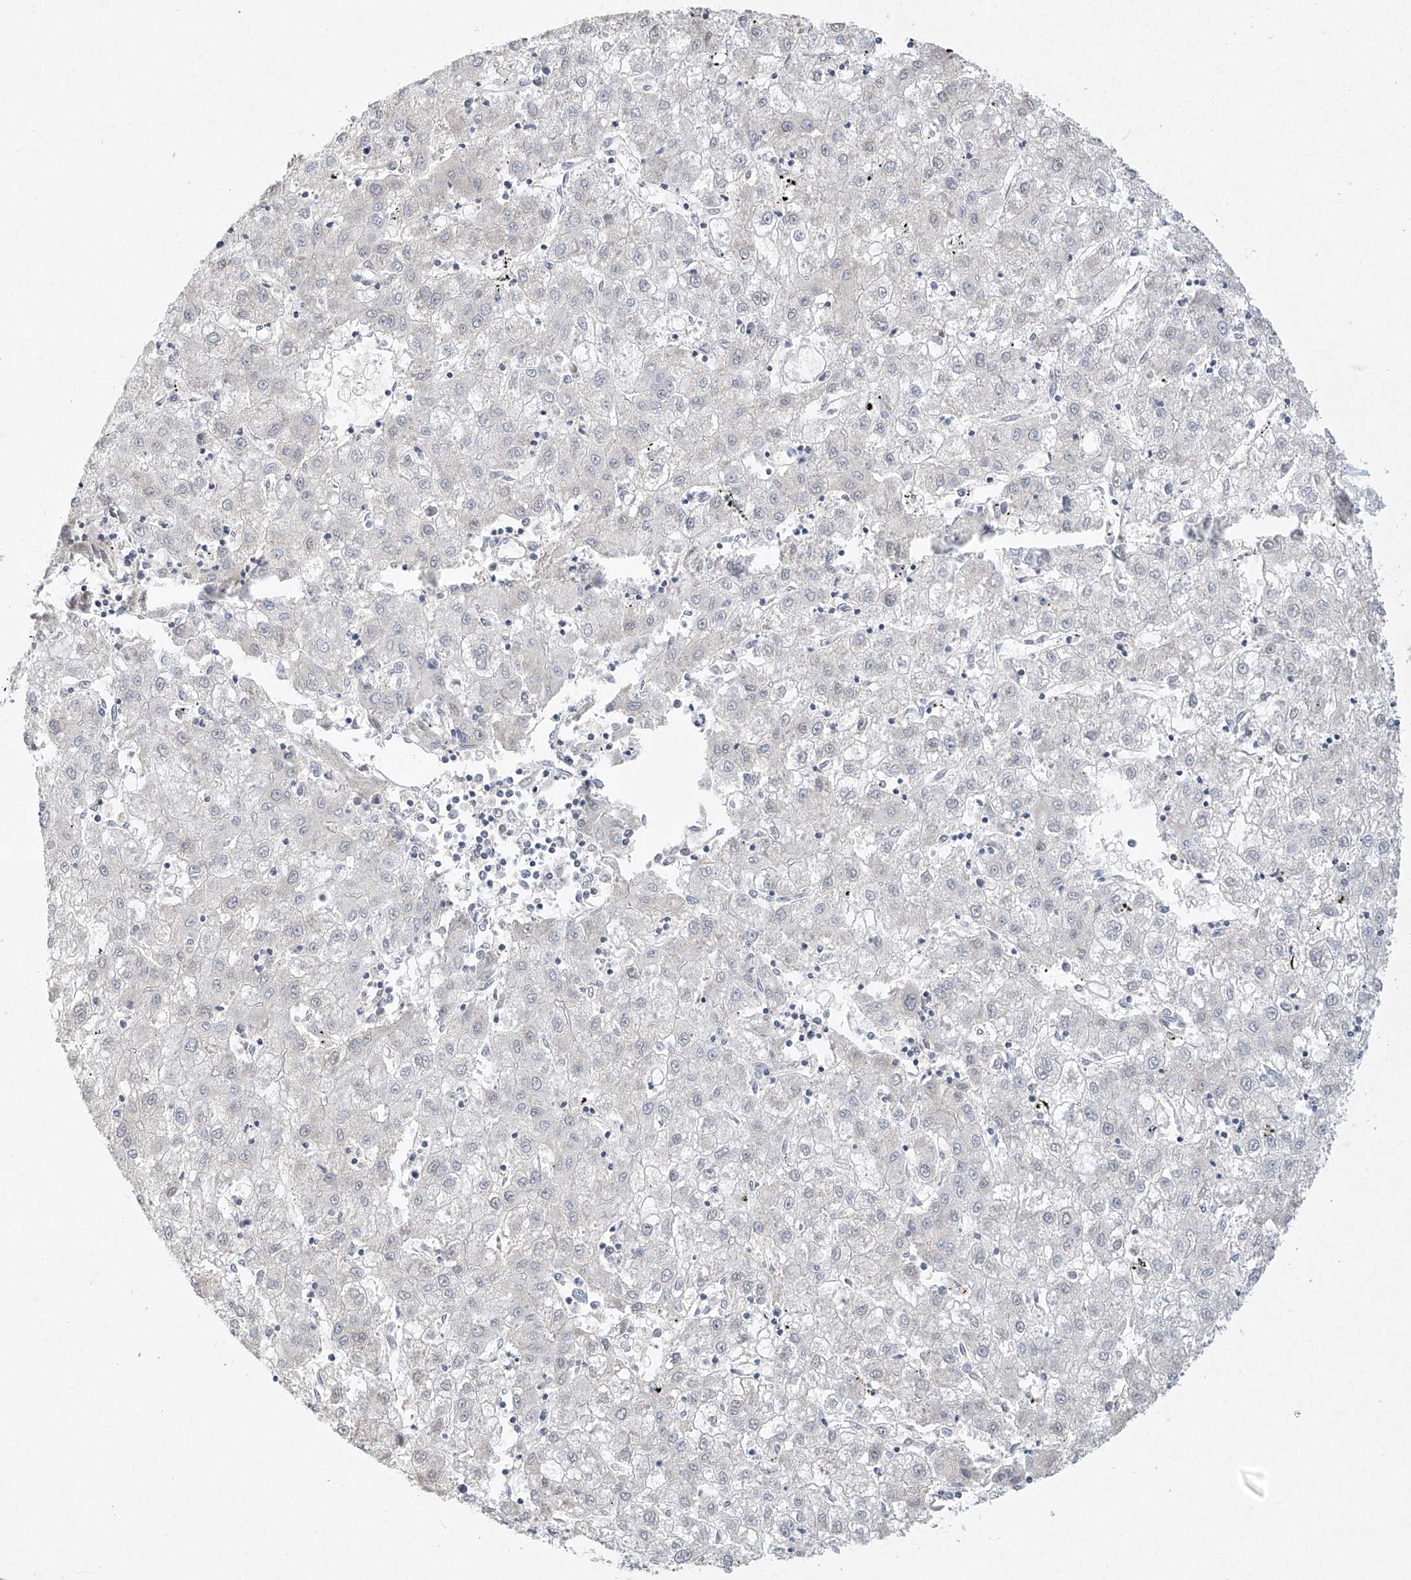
{"staining": {"intensity": "negative", "quantity": "none", "location": "none"}, "tissue": "liver cancer", "cell_type": "Tumor cells", "image_type": "cancer", "snomed": [{"axis": "morphology", "description": "Carcinoma, Hepatocellular, NOS"}, {"axis": "topography", "description": "Liver"}], "caption": "This is a histopathology image of immunohistochemistry (IHC) staining of hepatocellular carcinoma (liver), which shows no positivity in tumor cells. The staining was performed using DAB (3,3'-diaminobenzidine) to visualize the protein expression in brown, while the nuclei were stained in blue with hematoxylin (Magnification: 20x).", "gene": "TASP1", "patient": {"sex": "male", "age": 72}}